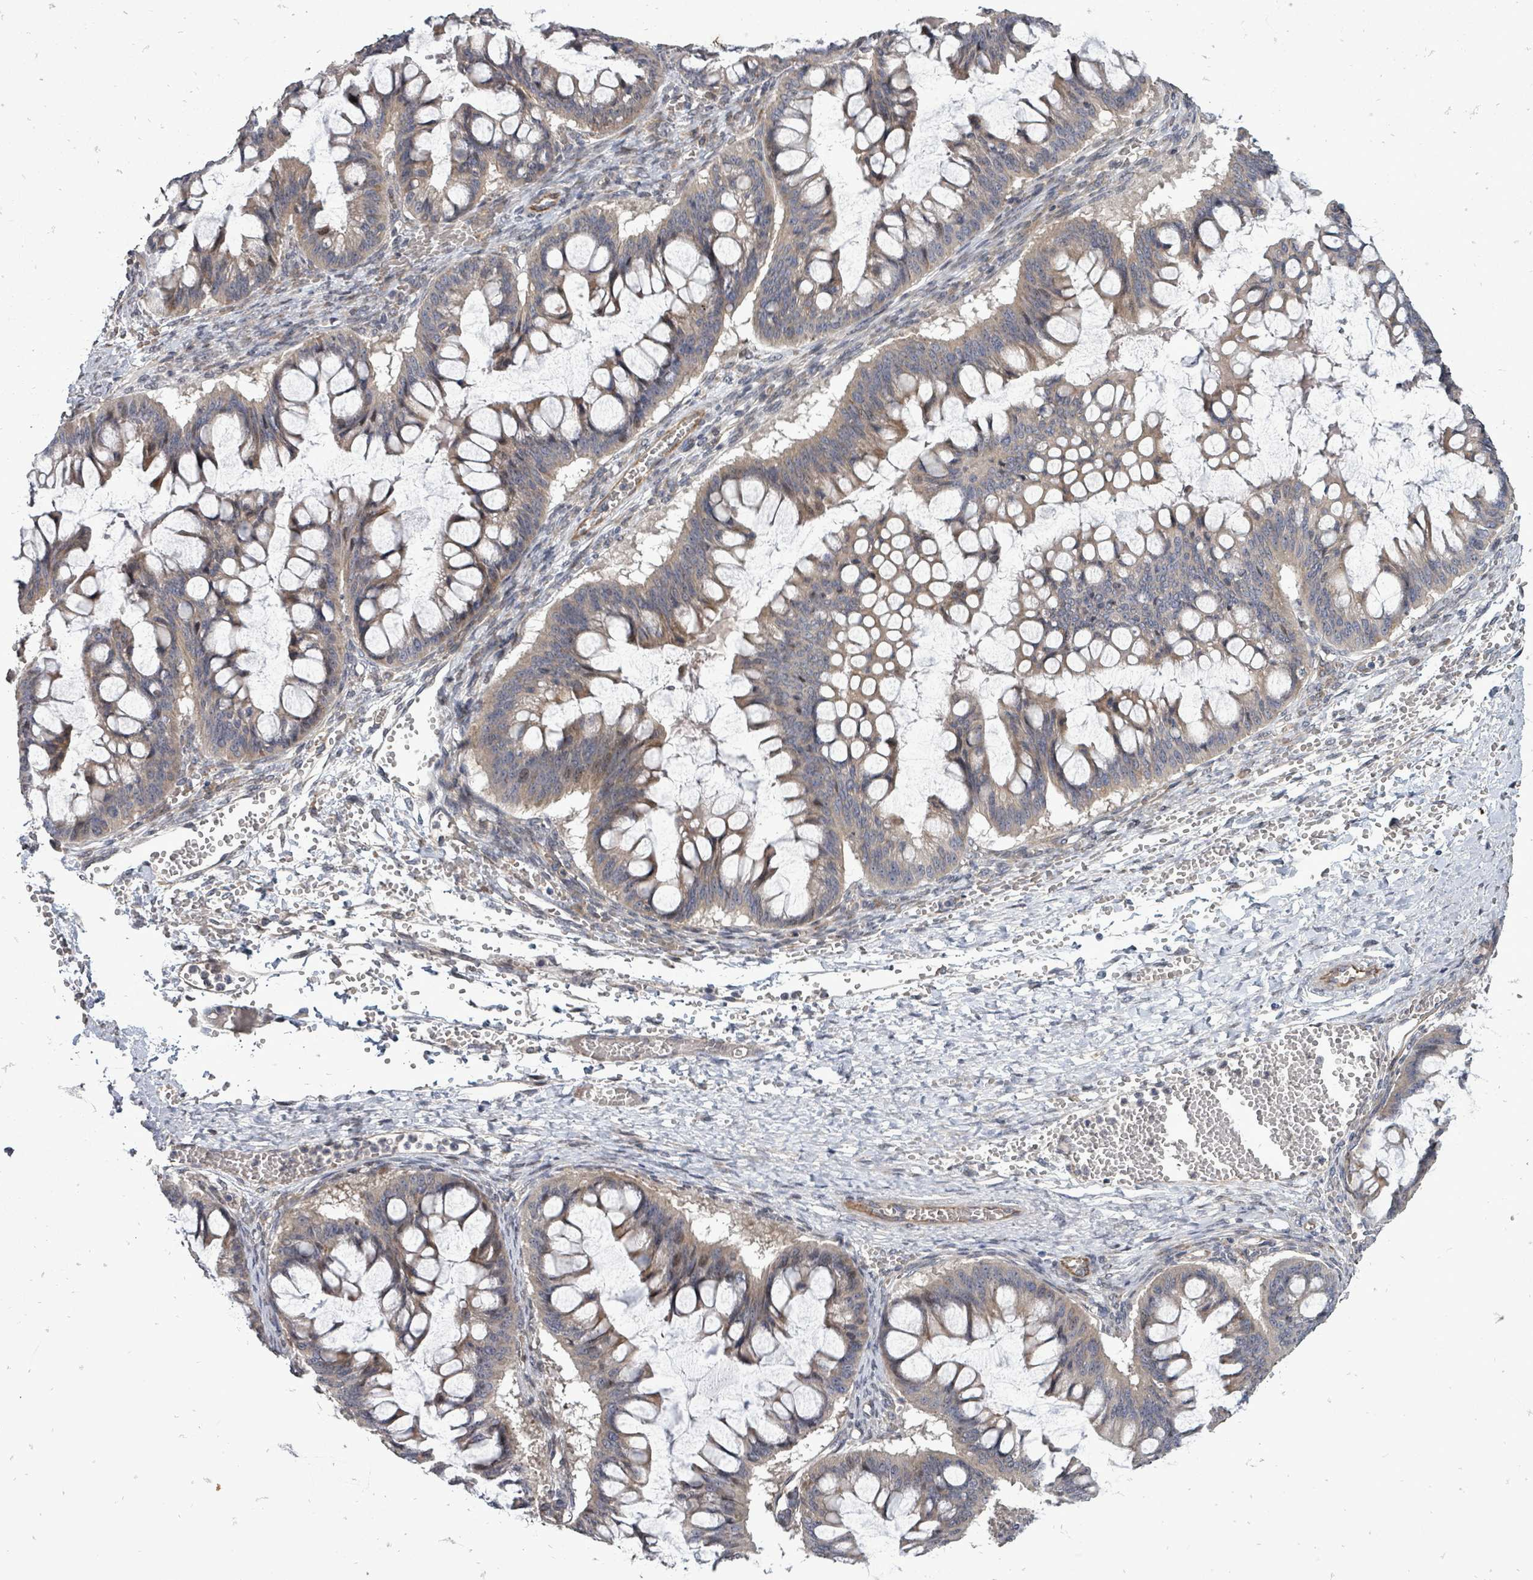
{"staining": {"intensity": "moderate", "quantity": ">75%", "location": "cytoplasmic/membranous"}, "tissue": "ovarian cancer", "cell_type": "Tumor cells", "image_type": "cancer", "snomed": [{"axis": "morphology", "description": "Cystadenocarcinoma, mucinous, NOS"}, {"axis": "topography", "description": "Ovary"}], "caption": "Ovarian cancer (mucinous cystadenocarcinoma) stained with DAB (3,3'-diaminobenzidine) IHC exhibits medium levels of moderate cytoplasmic/membranous staining in about >75% of tumor cells.", "gene": "RALGAPB", "patient": {"sex": "female", "age": 73}}